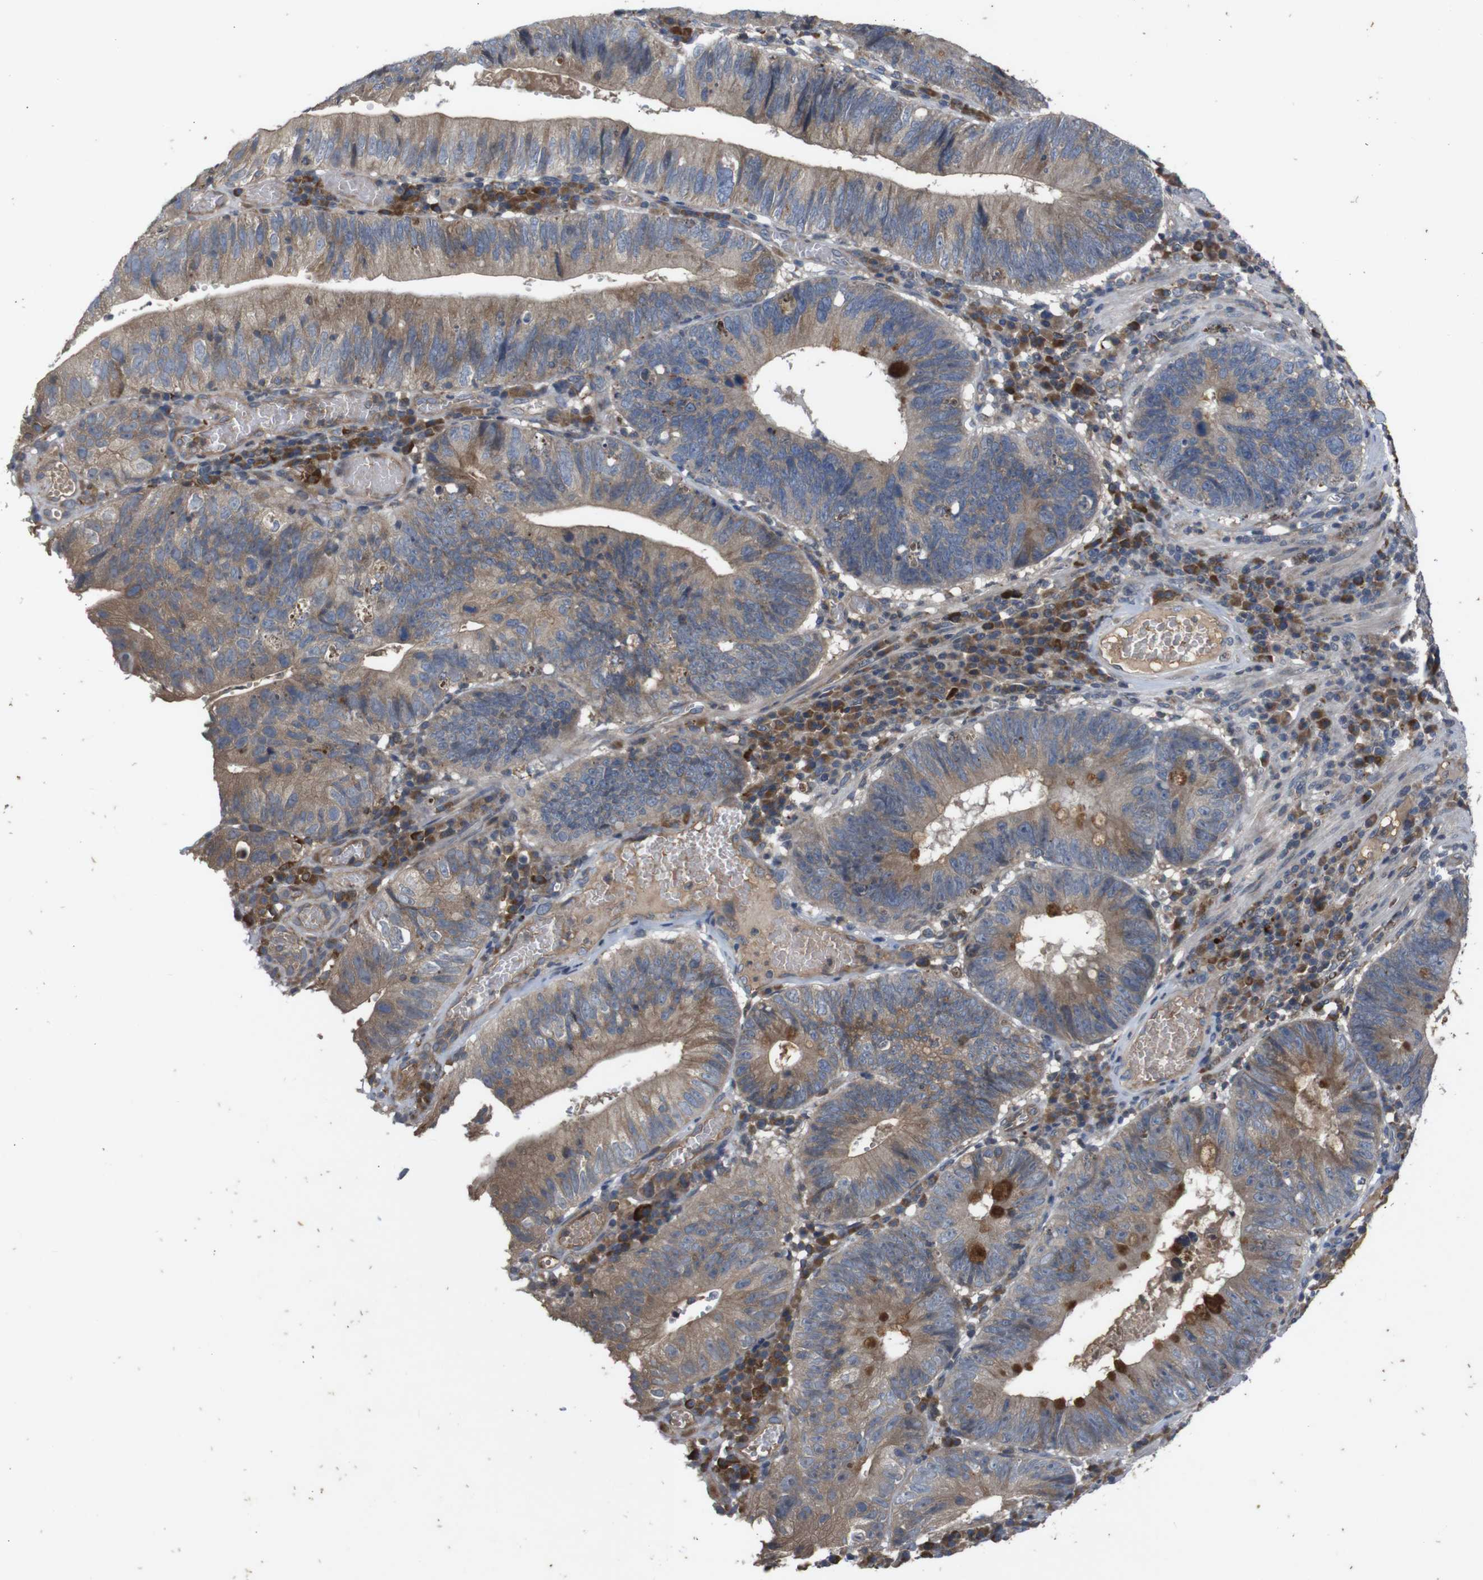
{"staining": {"intensity": "moderate", "quantity": ">75%", "location": "cytoplasmic/membranous"}, "tissue": "stomach cancer", "cell_type": "Tumor cells", "image_type": "cancer", "snomed": [{"axis": "morphology", "description": "Adenocarcinoma, NOS"}, {"axis": "topography", "description": "Stomach"}], "caption": "Stomach adenocarcinoma was stained to show a protein in brown. There is medium levels of moderate cytoplasmic/membranous staining in about >75% of tumor cells.", "gene": "PTPN1", "patient": {"sex": "male", "age": 59}}